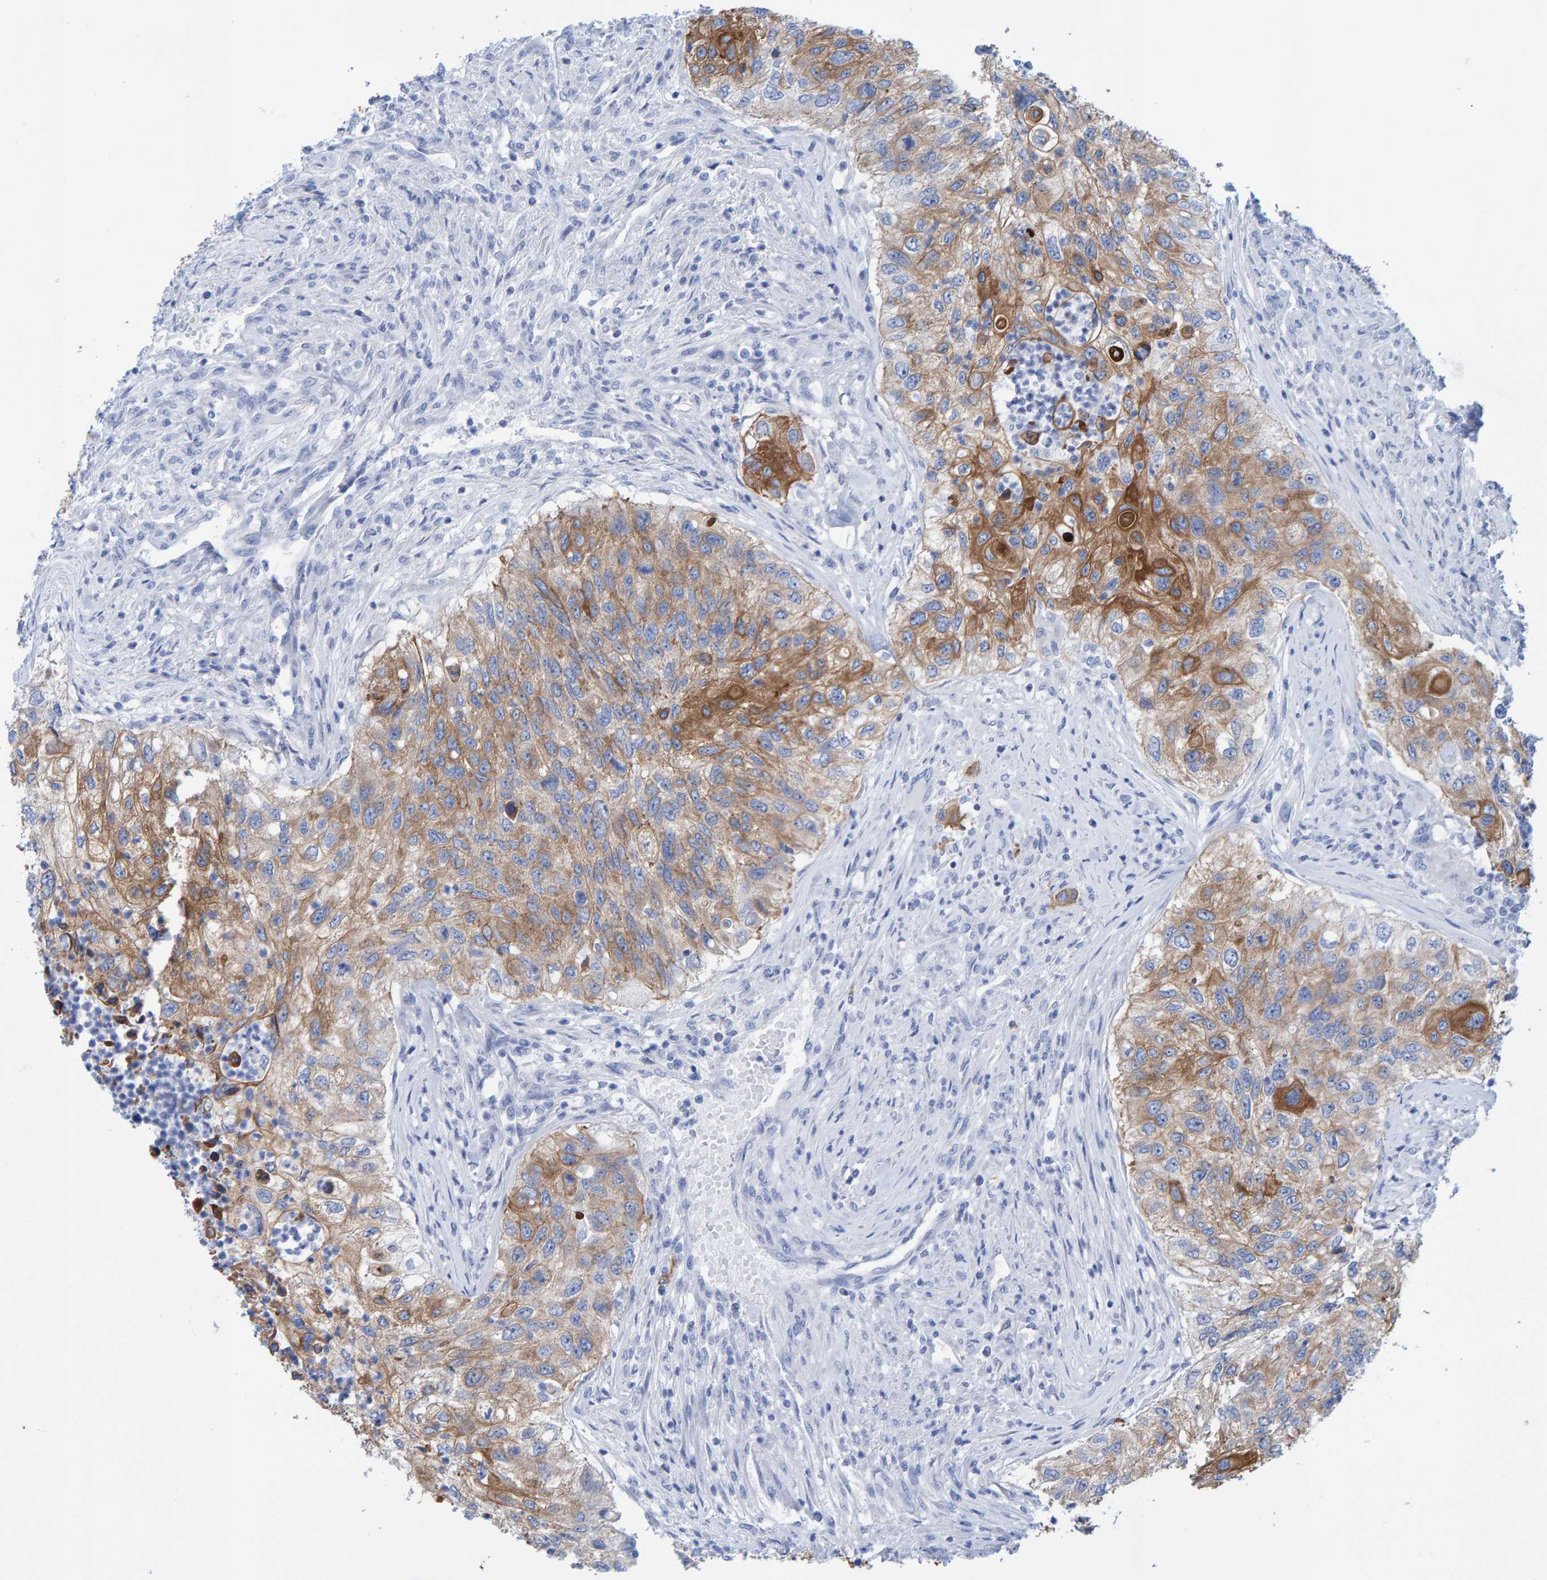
{"staining": {"intensity": "moderate", "quantity": ">75%", "location": "cytoplasmic/membranous"}, "tissue": "urothelial cancer", "cell_type": "Tumor cells", "image_type": "cancer", "snomed": [{"axis": "morphology", "description": "Urothelial carcinoma, High grade"}, {"axis": "topography", "description": "Urinary bladder"}], "caption": "High-magnification brightfield microscopy of high-grade urothelial carcinoma stained with DAB (3,3'-diaminobenzidine) (brown) and counterstained with hematoxylin (blue). tumor cells exhibit moderate cytoplasmic/membranous staining is identified in about>75% of cells.", "gene": "JAKMIP3", "patient": {"sex": "female", "age": 60}}